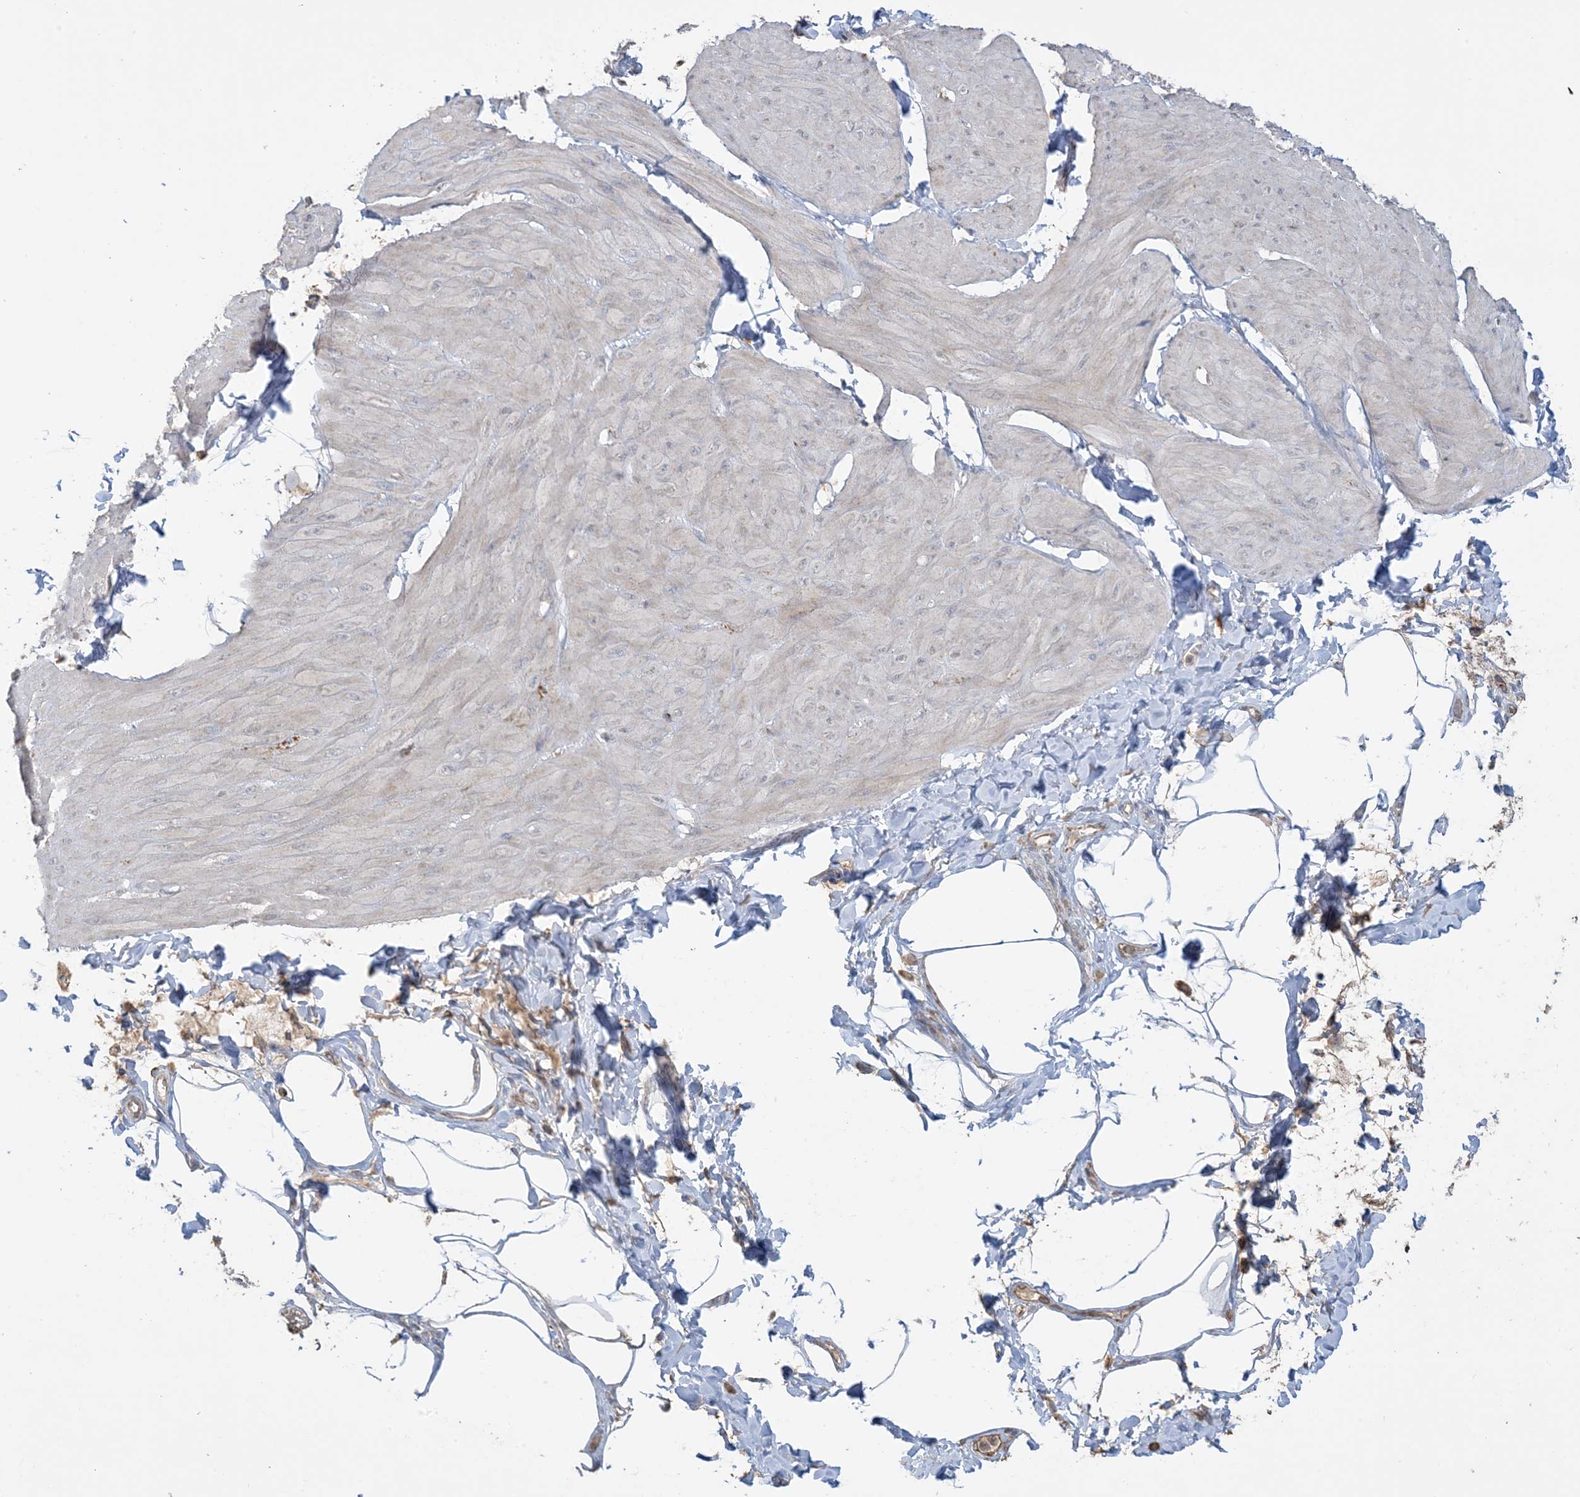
{"staining": {"intensity": "weak", "quantity": "<25%", "location": "cytoplasmic/membranous"}, "tissue": "smooth muscle", "cell_type": "Smooth muscle cells", "image_type": "normal", "snomed": [{"axis": "morphology", "description": "Urothelial carcinoma, High grade"}, {"axis": "topography", "description": "Urinary bladder"}], "caption": "Human smooth muscle stained for a protein using IHC reveals no staining in smooth muscle cells.", "gene": "AGA", "patient": {"sex": "male", "age": 46}}